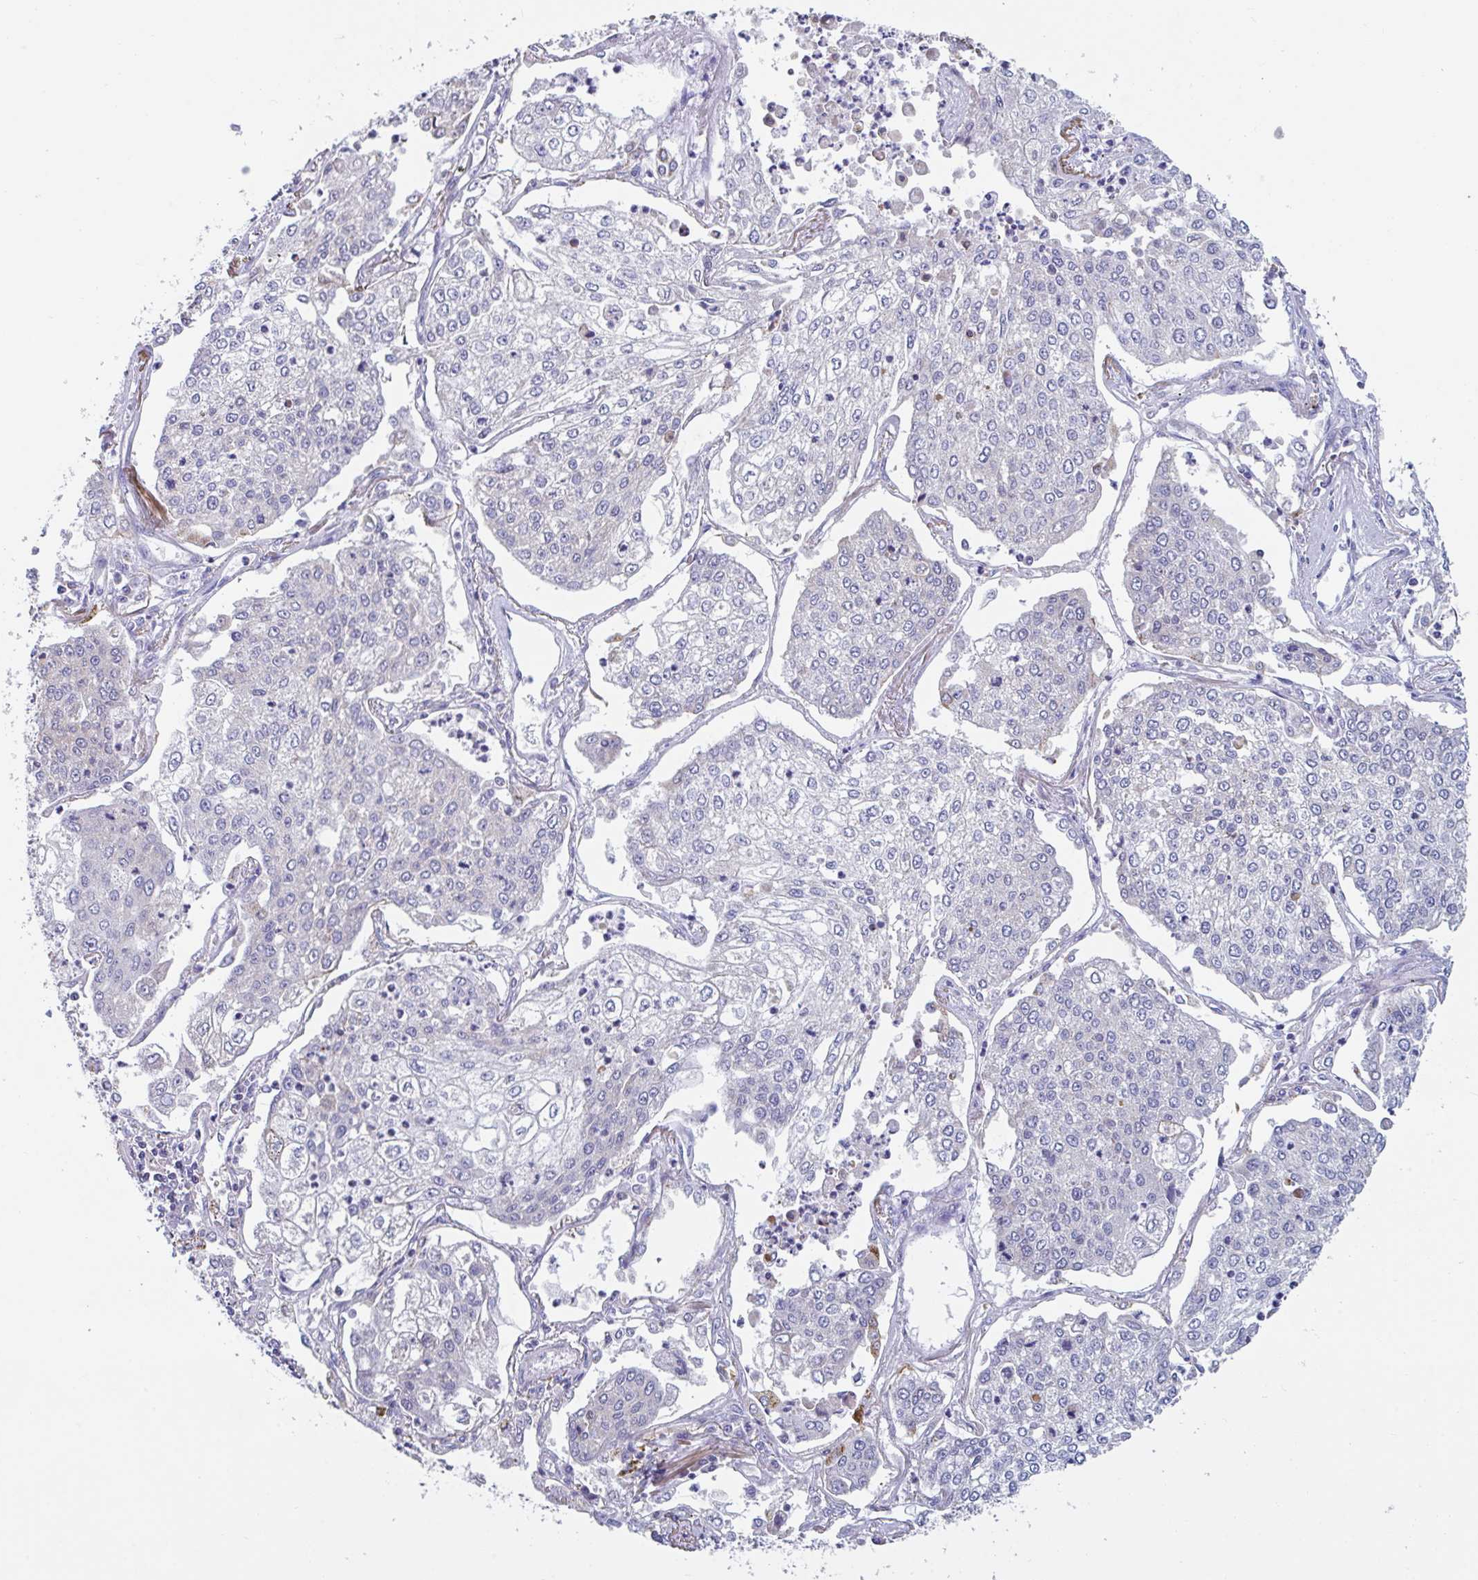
{"staining": {"intensity": "negative", "quantity": "none", "location": "none"}, "tissue": "lung cancer", "cell_type": "Tumor cells", "image_type": "cancer", "snomed": [{"axis": "morphology", "description": "Squamous cell carcinoma, NOS"}, {"axis": "topography", "description": "Lung"}], "caption": "Immunohistochemistry (IHC) histopathology image of human lung cancer stained for a protein (brown), which displays no expression in tumor cells. The staining is performed using DAB brown chromogen with nuclei counter-stained in using hematoxylin.", "gene": "BCAT2", "patient": {"sex": "male", "age": 74}}